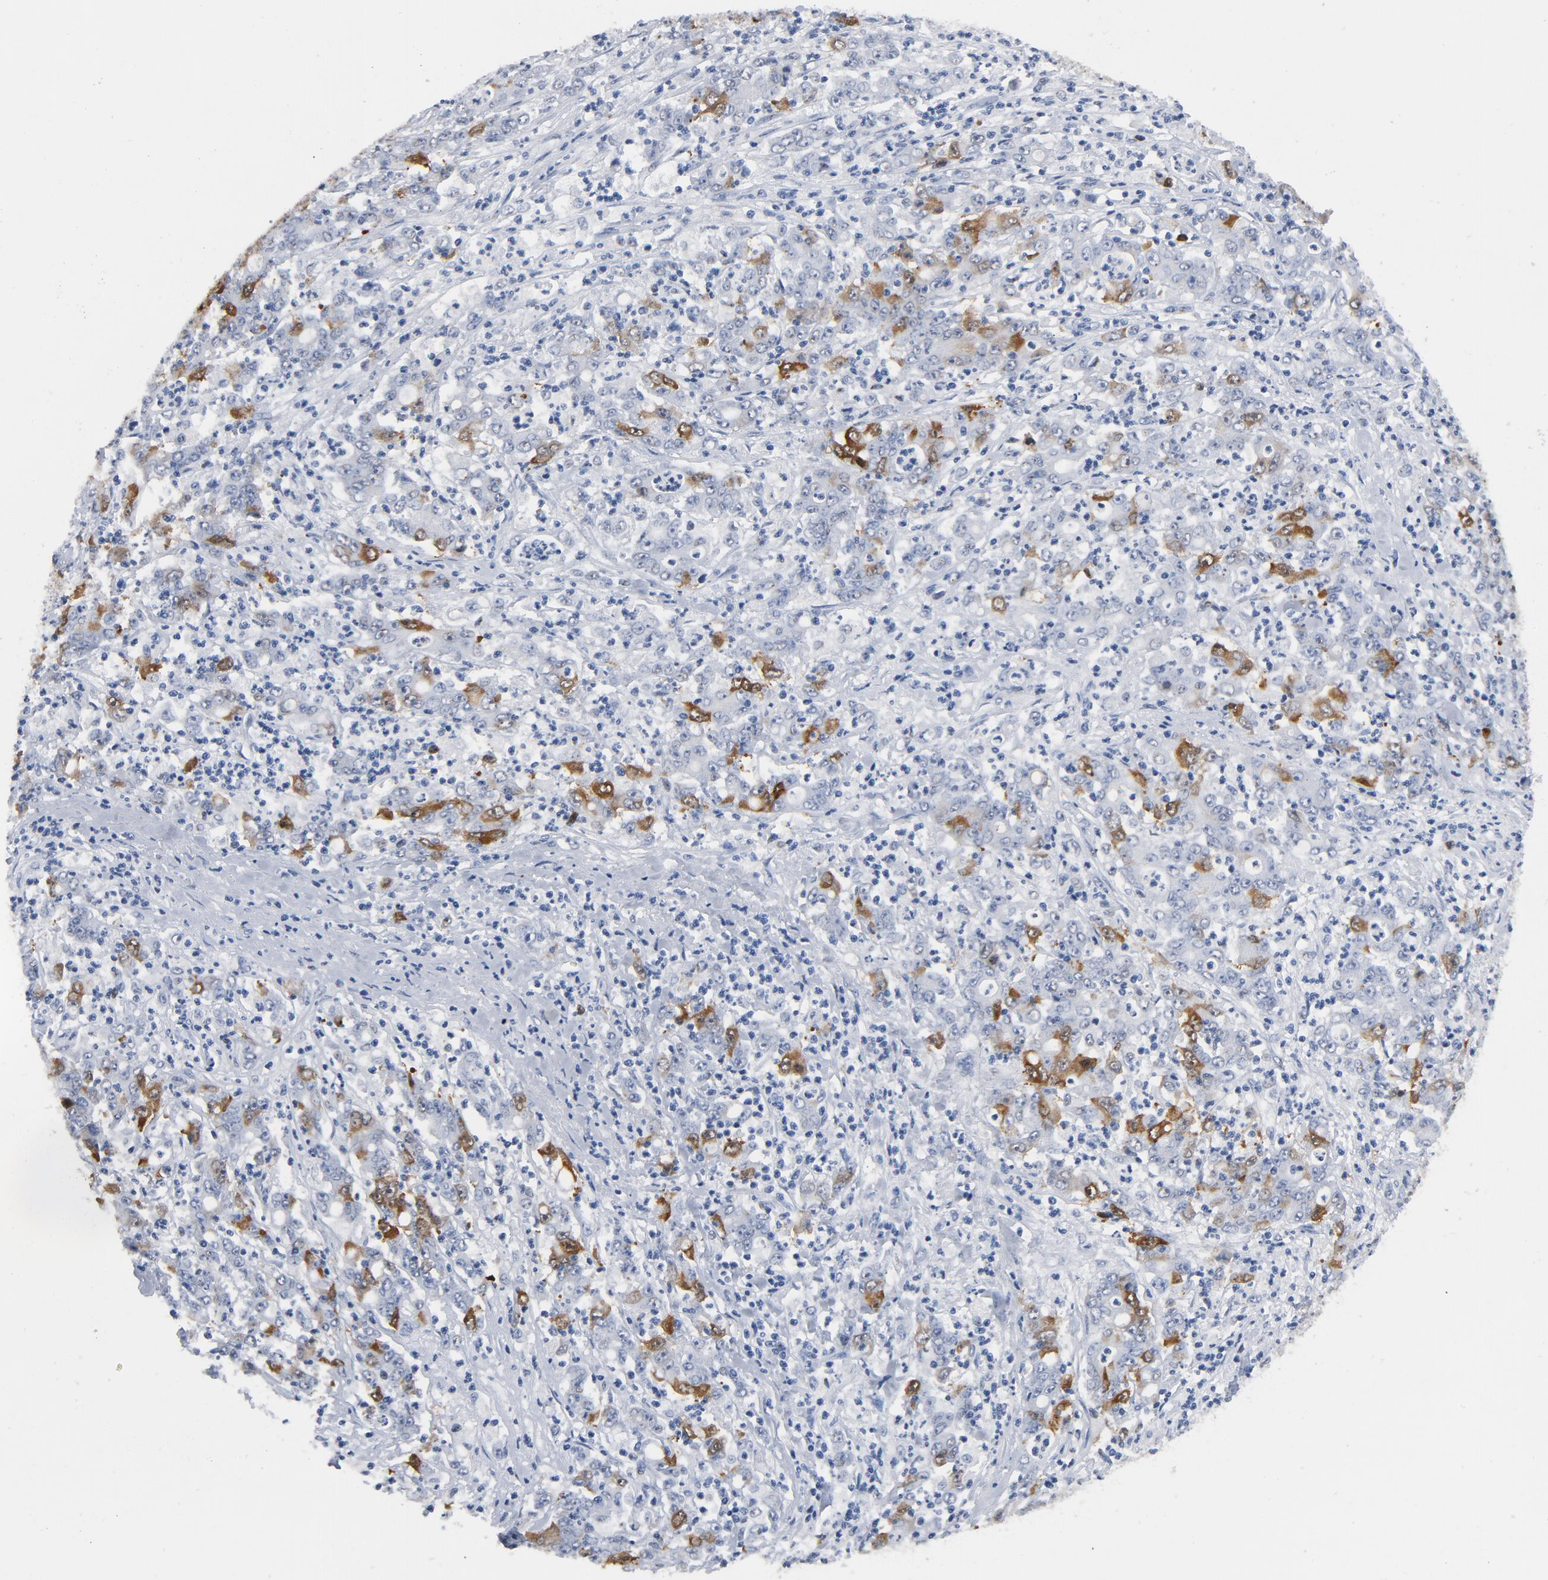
{"staining": {"intensity": "strong", "quantity": "25%-75%", "location": "nuclear"}, "tissue": "stomach cancer", "cell_type": "Tumor cells", "image_type": "cancer", "snomed": [{"axis": "morphology", "description": "Adenocarcinoma, NOS"}, {"axis": "topography", "description": "Stomach, lower"}], "caption": "Protein expression analysis of human adenocarcinoma (stomach) reveals strong nuclear expression in approximately 25%-75% of tumor cells.", "gene": "CDC20", "patient": {"sex": "female", "age": 71}}